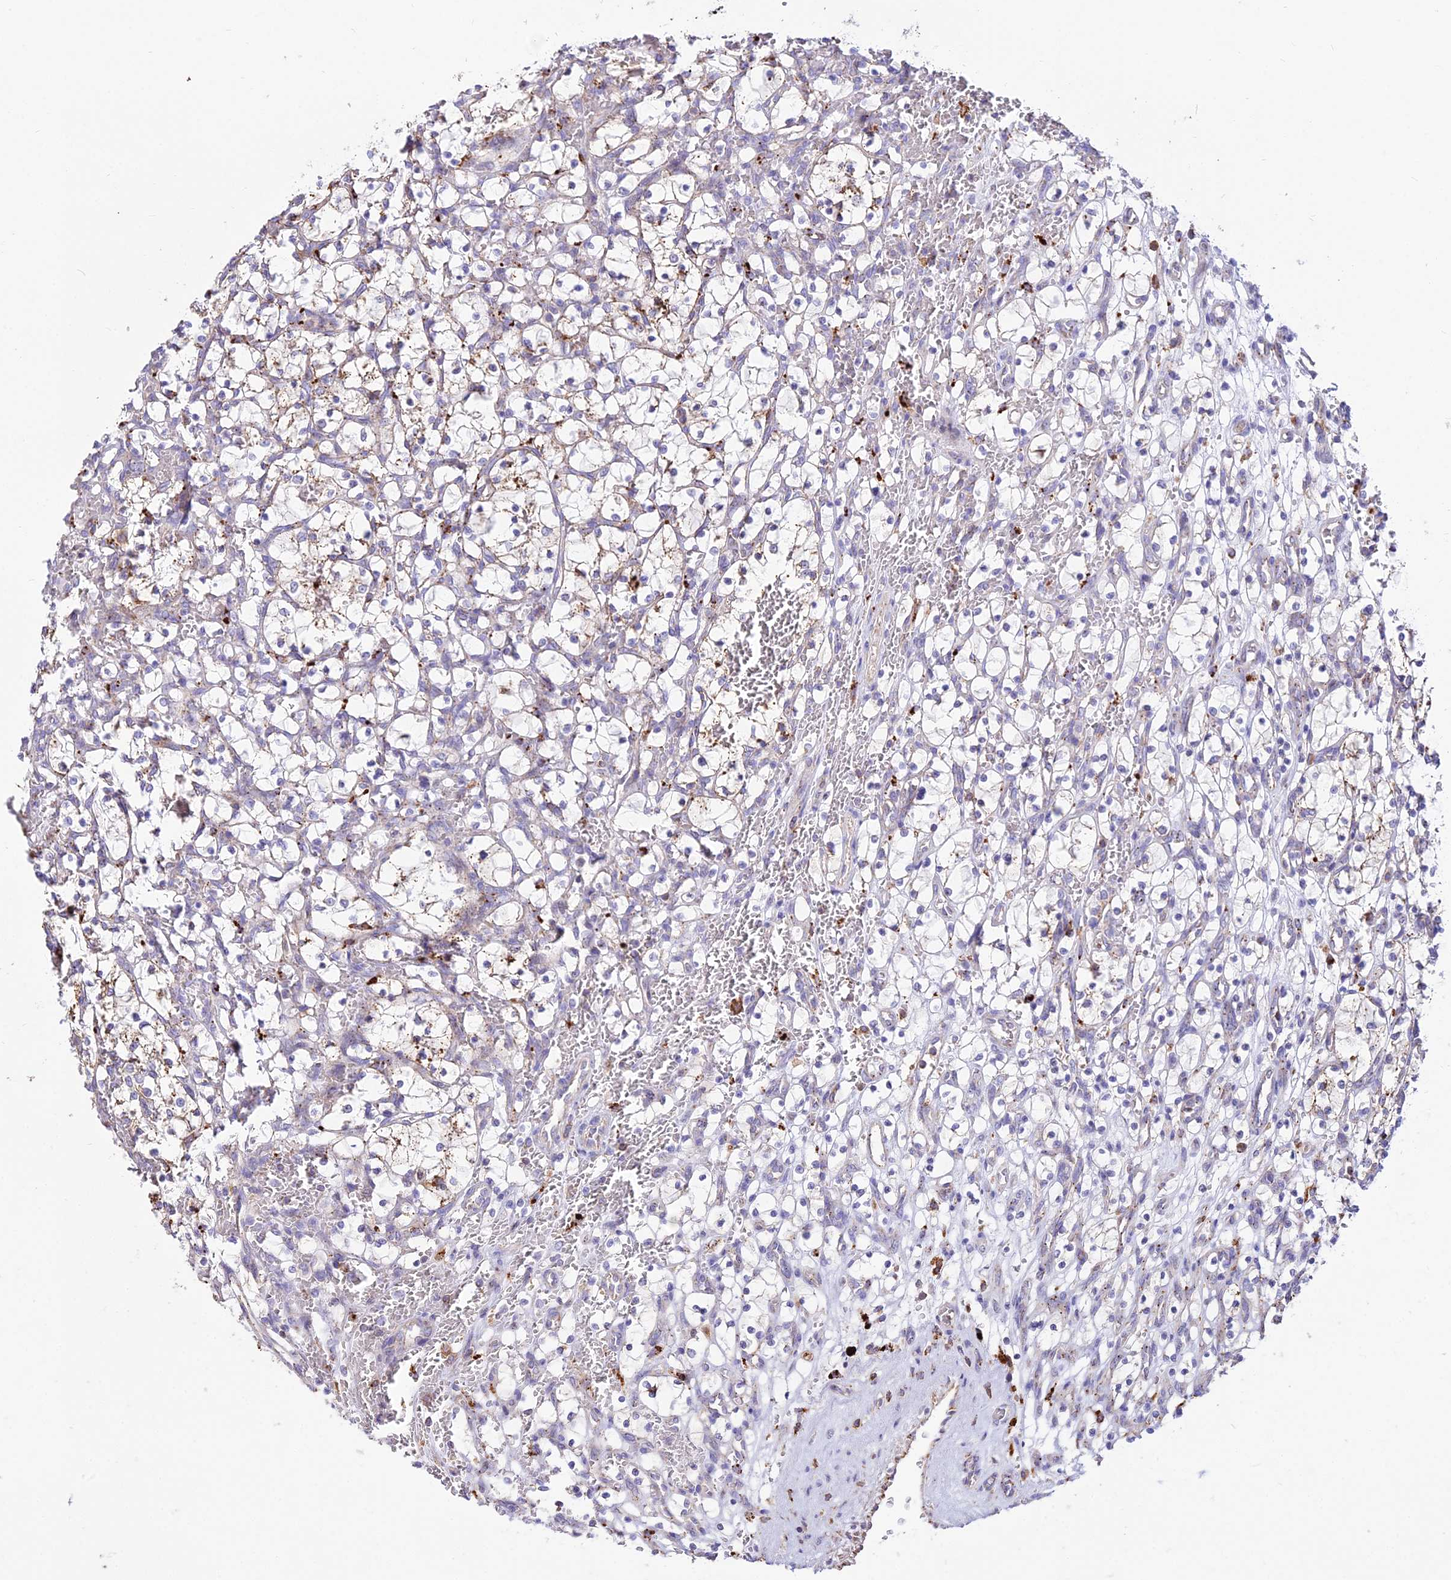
{"staining": {"intensity": "moderate", "quantity": "25%-75%", "location": "cytoplasmic/membranous"}, "tissue": "renal cancer", "cell_type": "Tumor cells", "image_type": "cancer", "snomed": [{"axis": "morphology", "description": "Adenocarcinoma, NOS"}, {"axis": "topography", "description": "Kidney"}], "caption": "Moderate cytoplasmic/membranous protein staining is seen in approximately 25%-75% of tumor cells in renal adenocarcinoma. Nuclei are stained in blue.", "gene": "PNLIPRP3", "patient": {"sex": "female", "age": 69}}